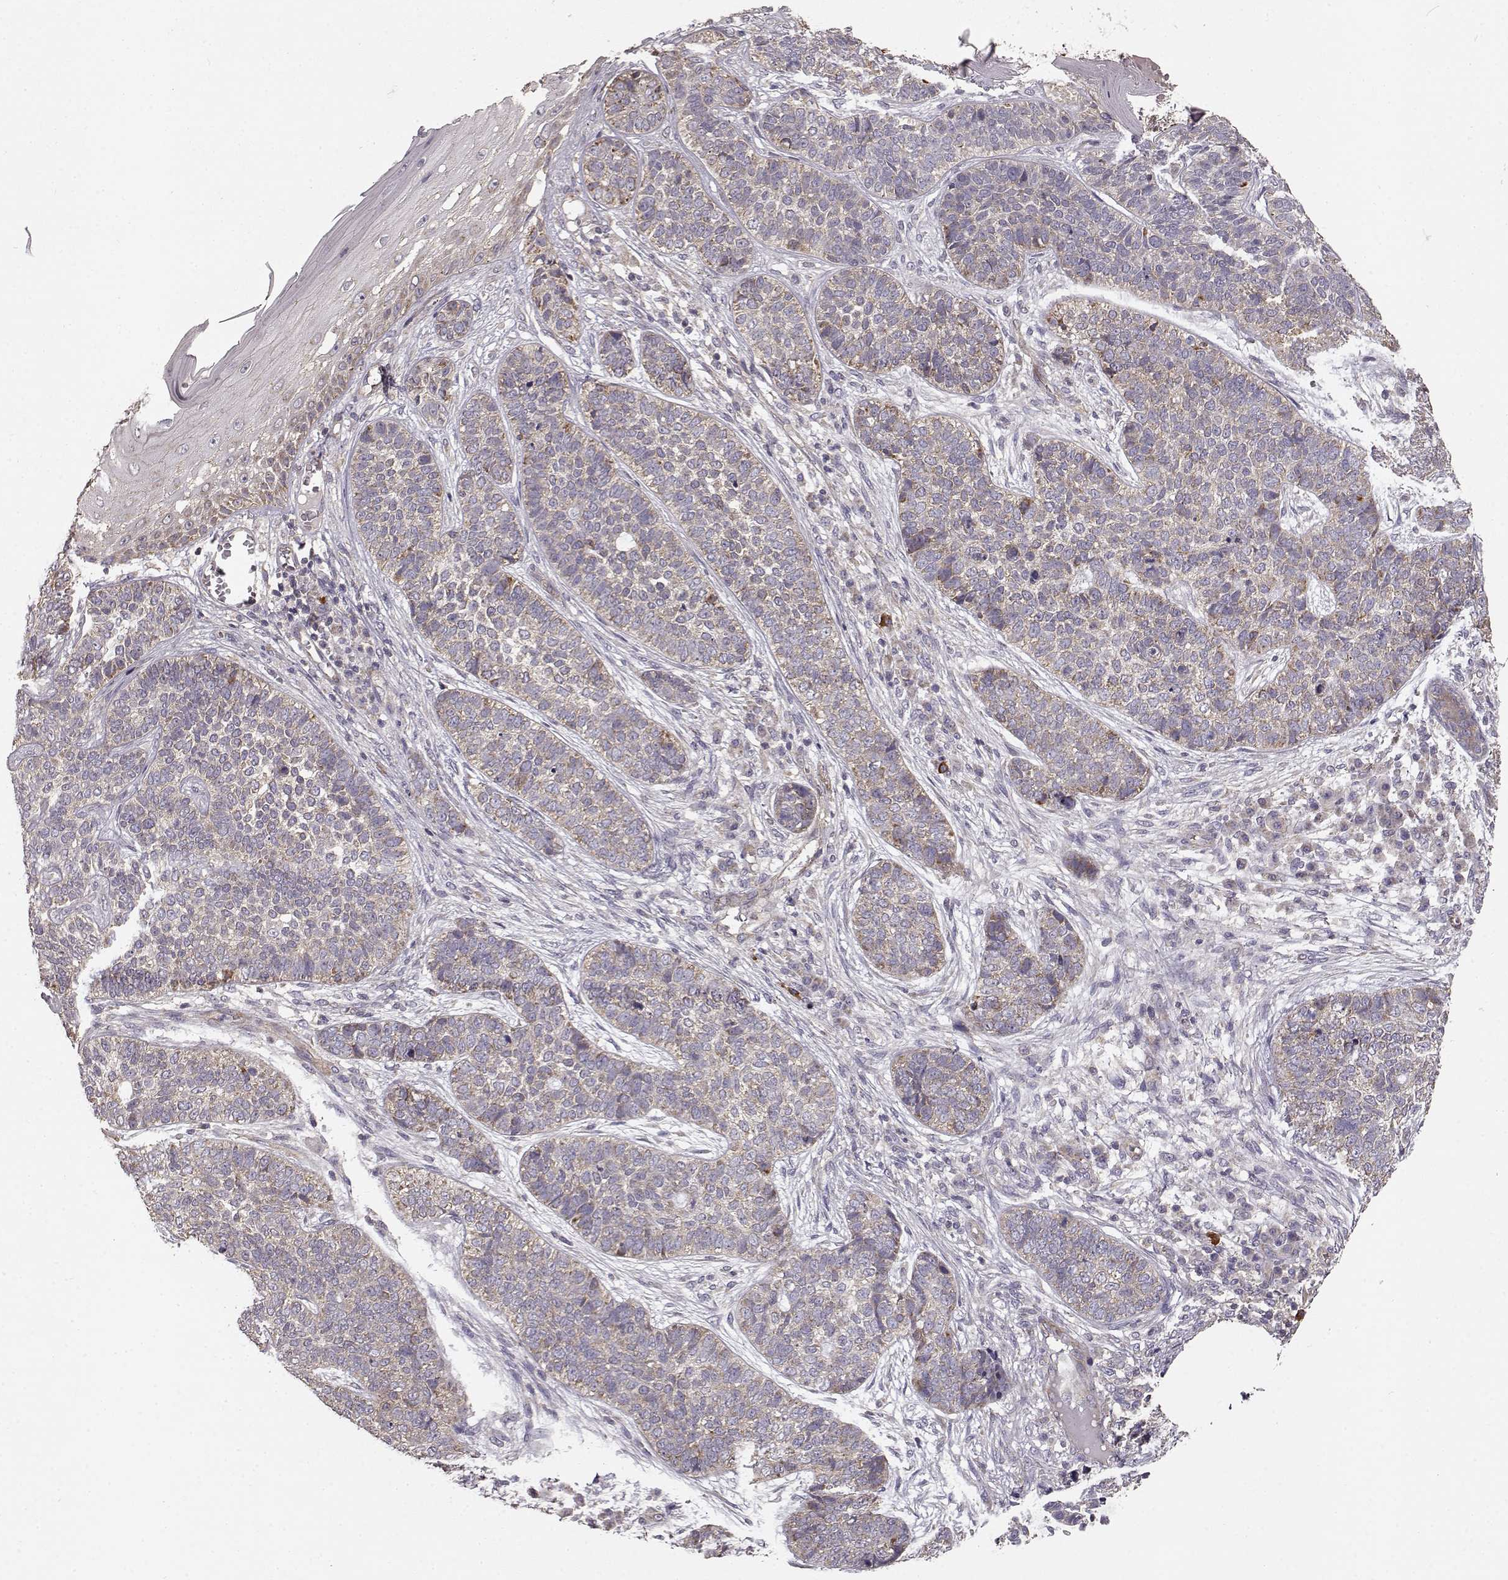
{"staining": {"intensity": "weak", "quantity": ">75%", "location": "cytoplasmic/membranous"}, "tissue": "skin cancer", "cell_type": "Tumor cells", "image_type": "cancer", "snomed": [{"axis": "morphology", "description": "Basal cell carcinoma"}, {"axis": "topography", "description": "Skin"}], "caption": "Weak cytoplasmic/membranous positivity is identified in approximately >75% of tumor cells in basal cell carcinoma (skin). Immunohistochemistry (ihc) stains the protein in brown and the nuclei are stained blue.", "gene": "ERBB3", "patient": {"sex": "female", "age": 69}}